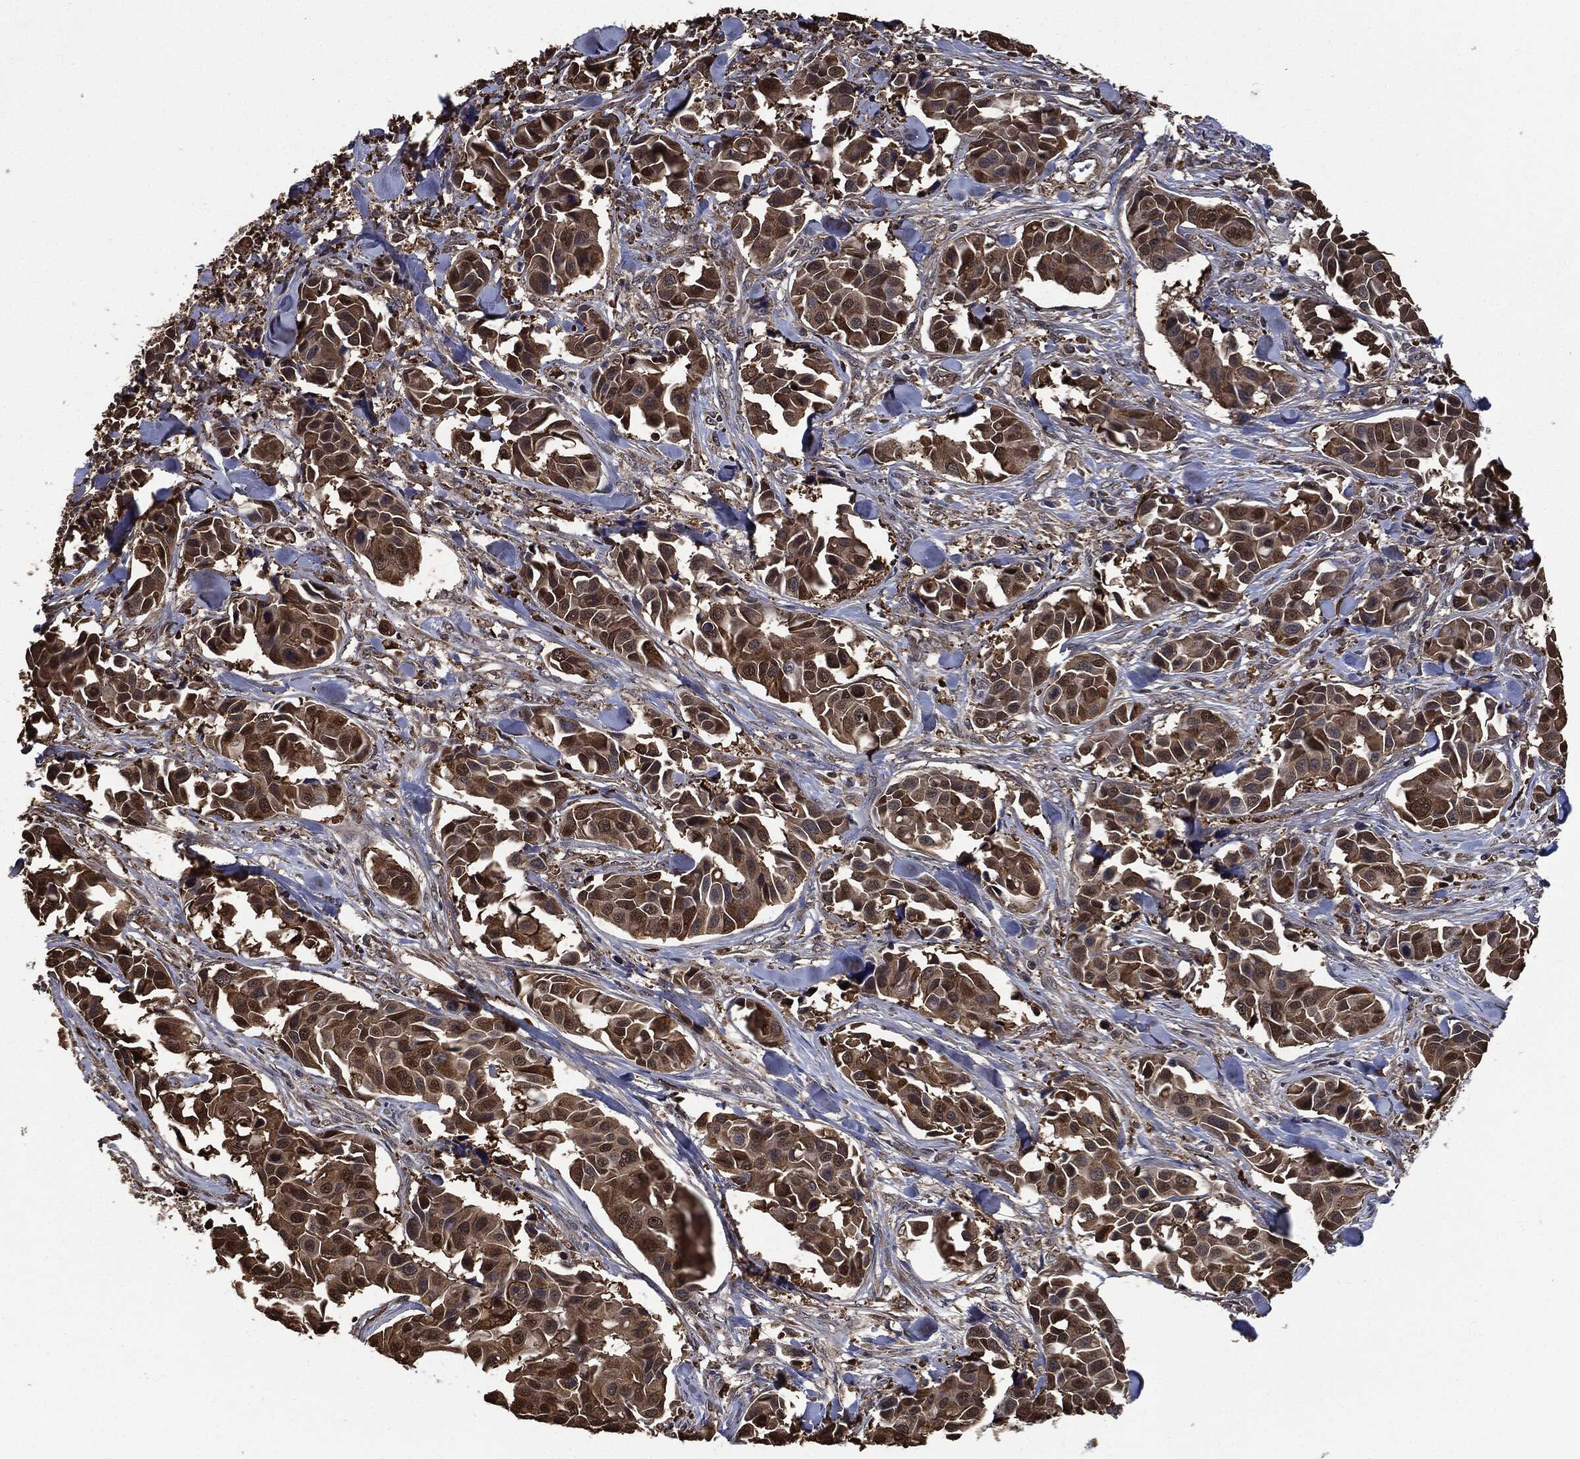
{"staining": {"intensity": "moderate", "quantity": ">75%", "location": "cytoplasmic/membranous"}, "tissue": "head and neck cancer", "cell_type": "Tumor cells", "image_type": "cancer", "snomed": [{"axis": "morphology", "description": "Adenocarcinoma, NOS"}, {"axis": "topography", "description": "Head-Neck"}], "caption": "An image showing moderate cytoplasmic/membranous positivity in approximately >75% of tumor cells in head and neck cancer (adenocarcinoma), as visualized by brown immunohistochemical staining.", "gene": "S100A9", "patient": {"sex": "male", "age": 76}}